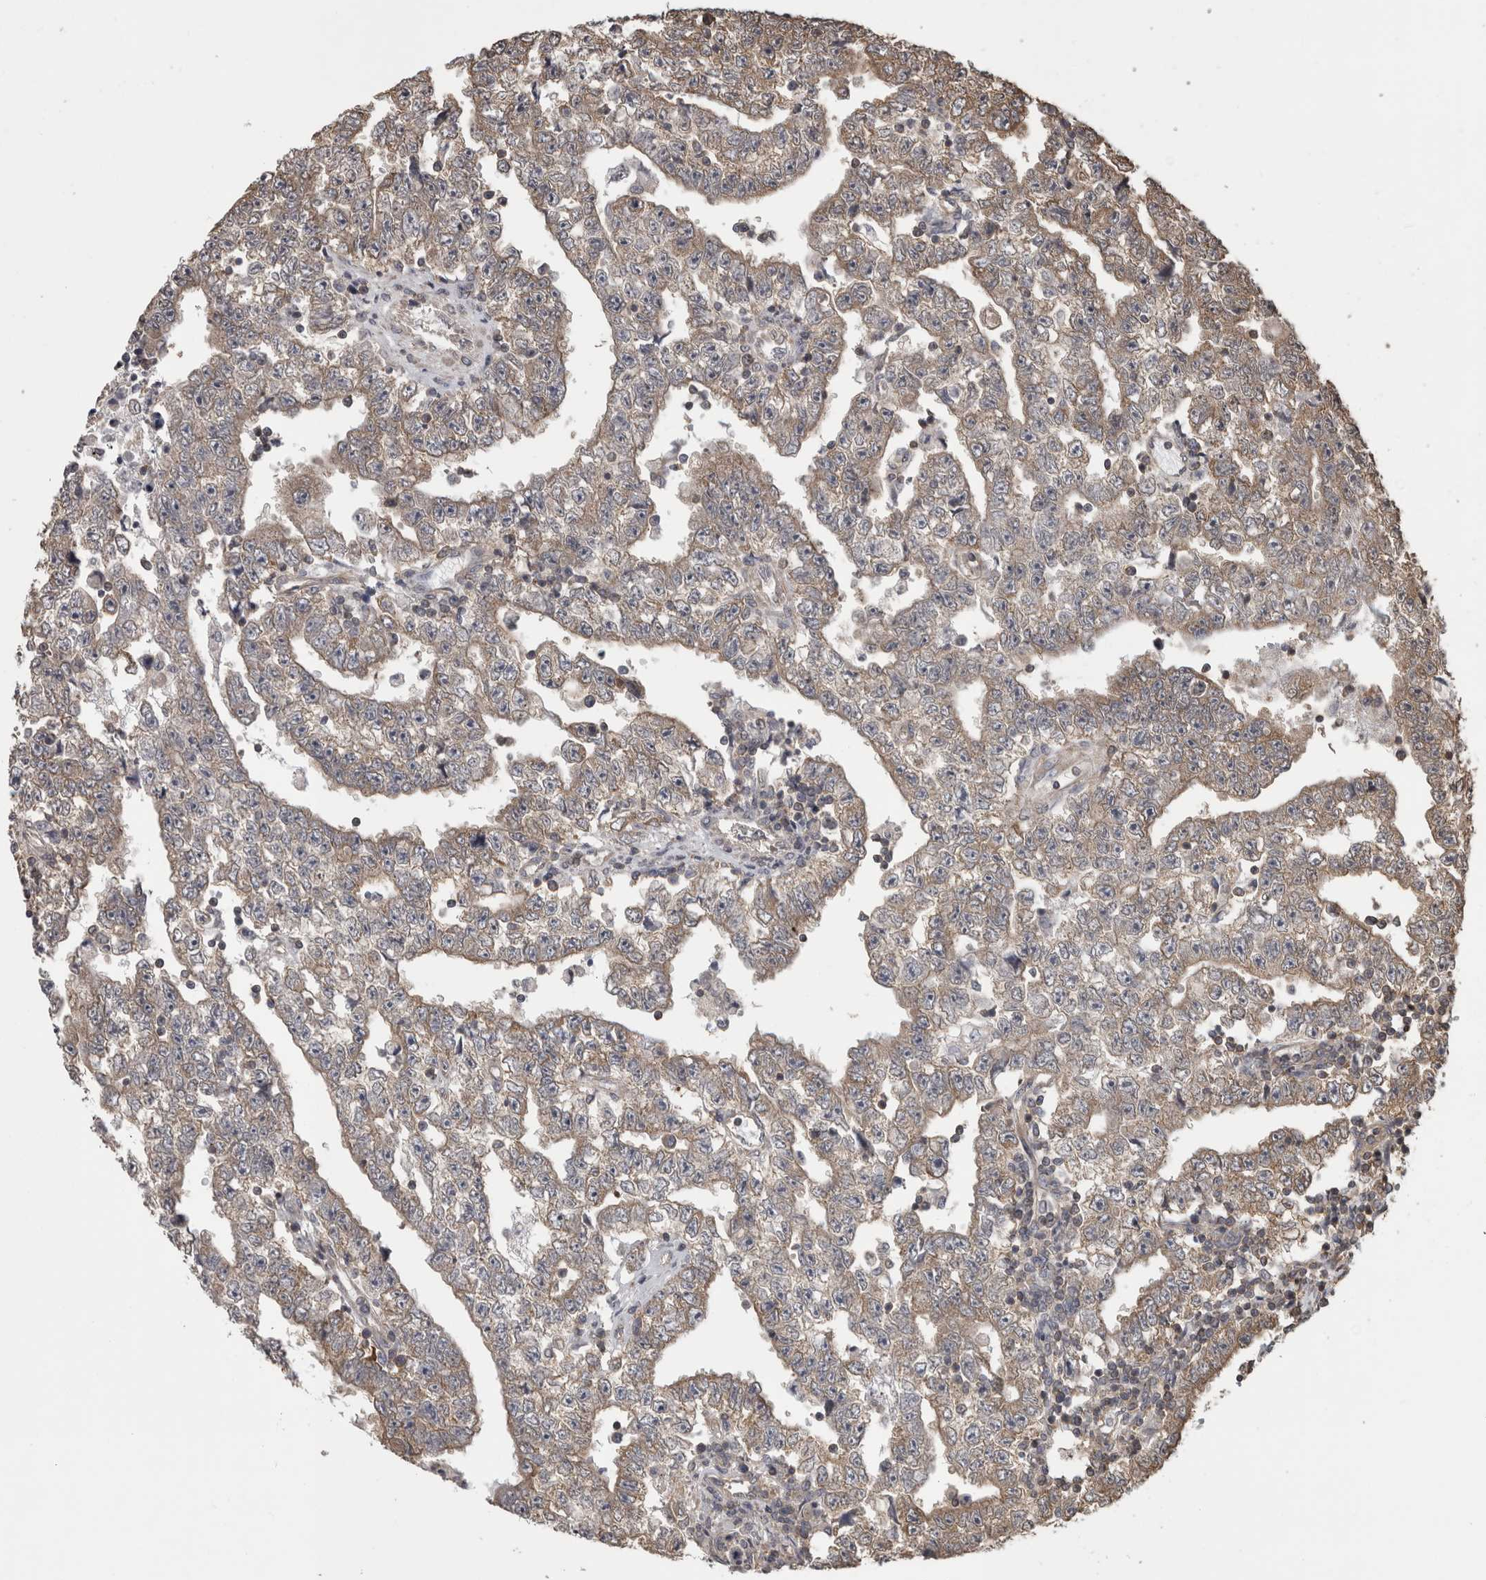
{"staining": {"intensity": "weak", "quantity": "25%-75%", "location": "cytoplasmic/membranous"}, "tissue": "testis cancer", "cell_type": "Tumor cells", "image_type": "cancer", "snomed": [{"axis": "morphology", "description": "Carcinoma, Embryonal, NOS"}, {"axis": "topography", "description": "Testis"}], "caption": "A high-resolution image shows IHC staining of testis cancer, which exhibits weak cytoplasmic/membranous positivity in approximately 25%-75% of tumor cells. Immunohistochemistry (ihc) stains the protein in brown and the nuclei are stained blue.", "gene": "ATXN2", "patient": {"sex": "male", "age": 25}}